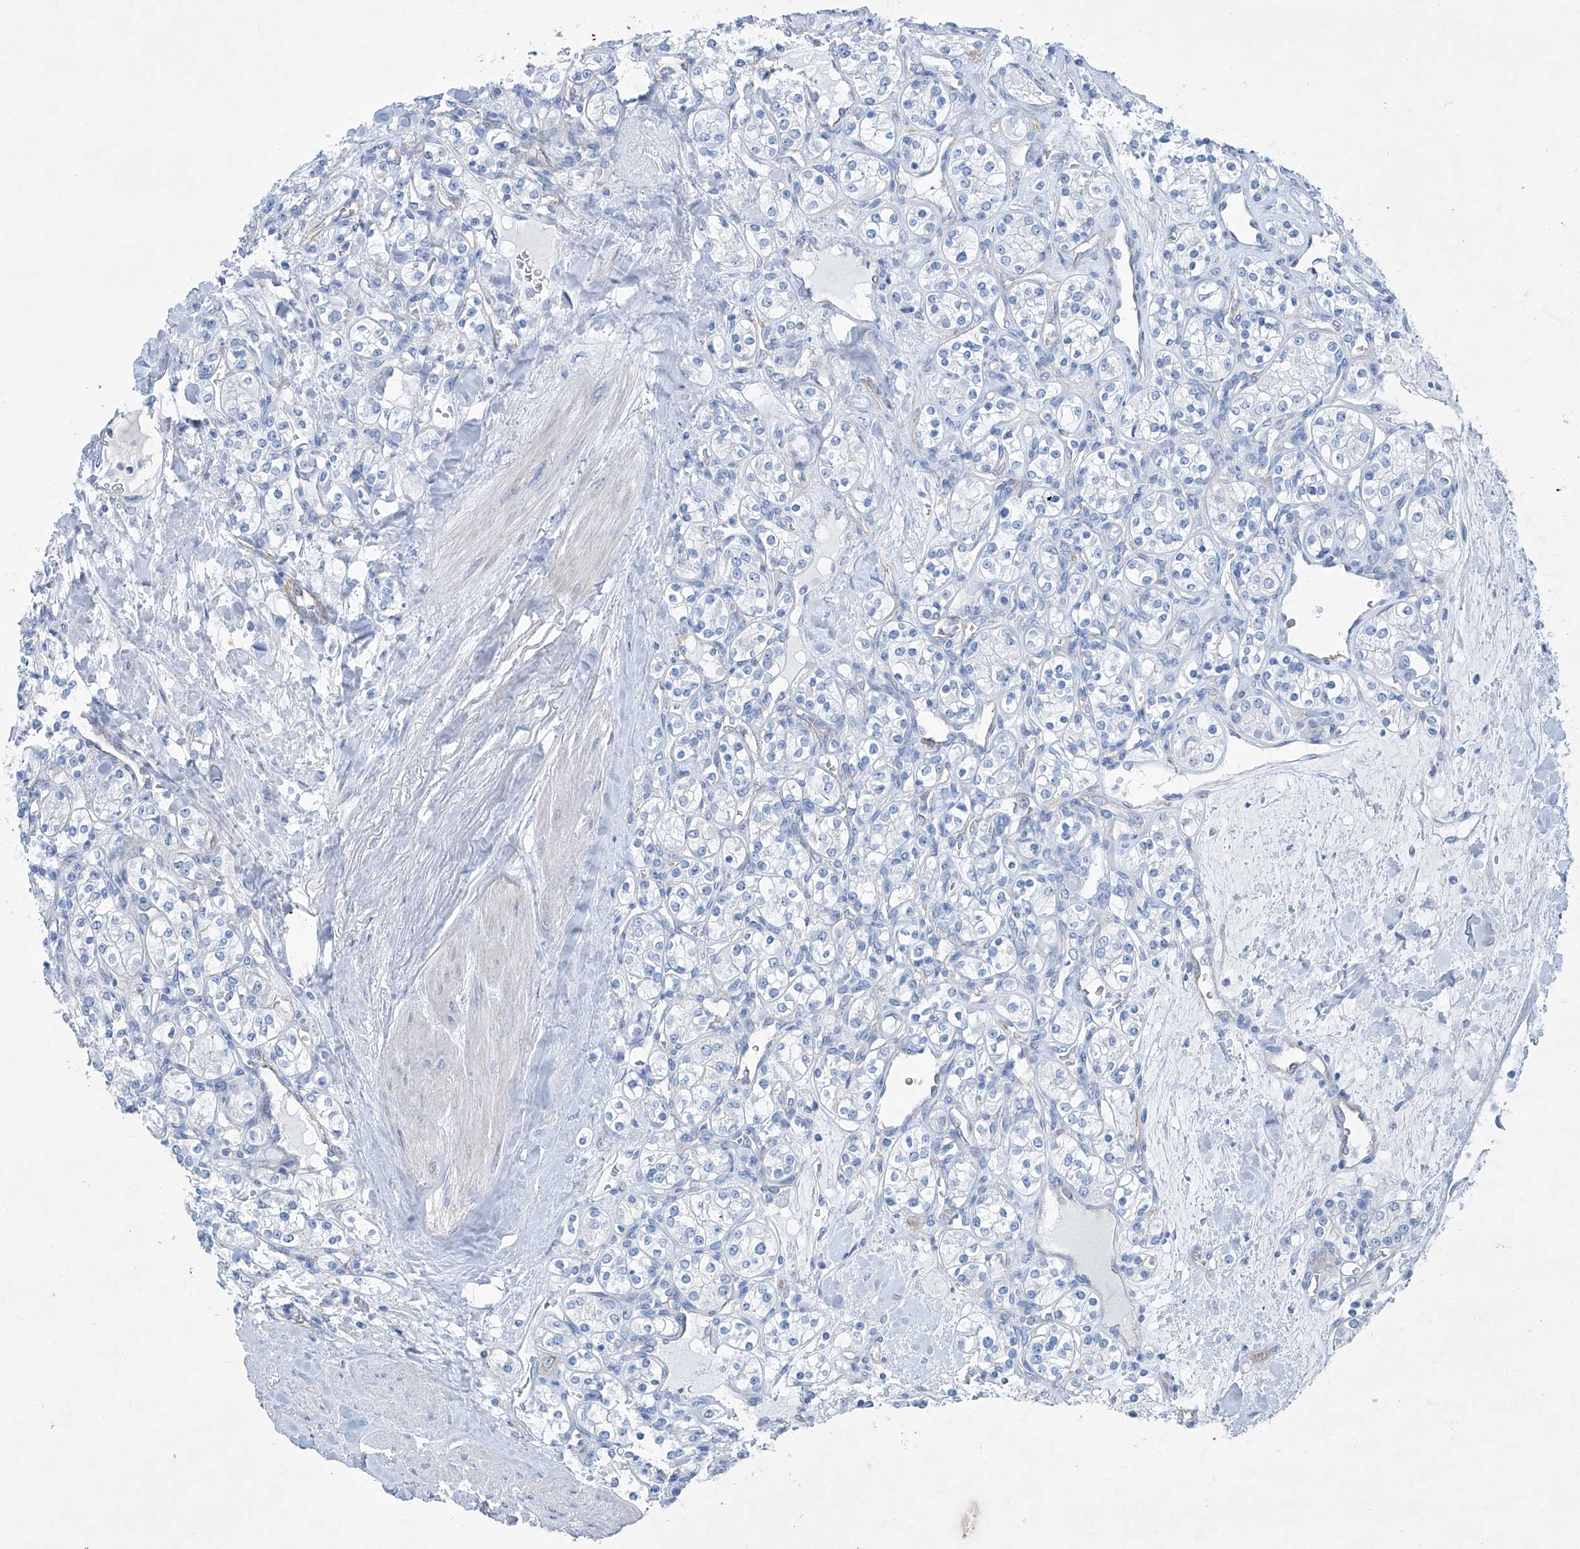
{"staining": {"intensity": "negative", "quantity": "none", "location": "none"}, "tissue": "renal cancer", "cell_type": "Tumor cells", "image_type": "cancer", "snomed": [{"axis": "morphology", "description": "Adenocarcinoma, NOS"}, {"axis": "topography", "description": "Kidney"}], "caption": "Histopathology image shows no significant protein staining in tumor cells of renal cancer. (Stains: DAB immunohistochemistry with hematoxylin counter stain, Microscopy: brightfield microscopy at high magnification).", "gene": "MAGI1", "patient": {"sex": "male", "age": 77}}